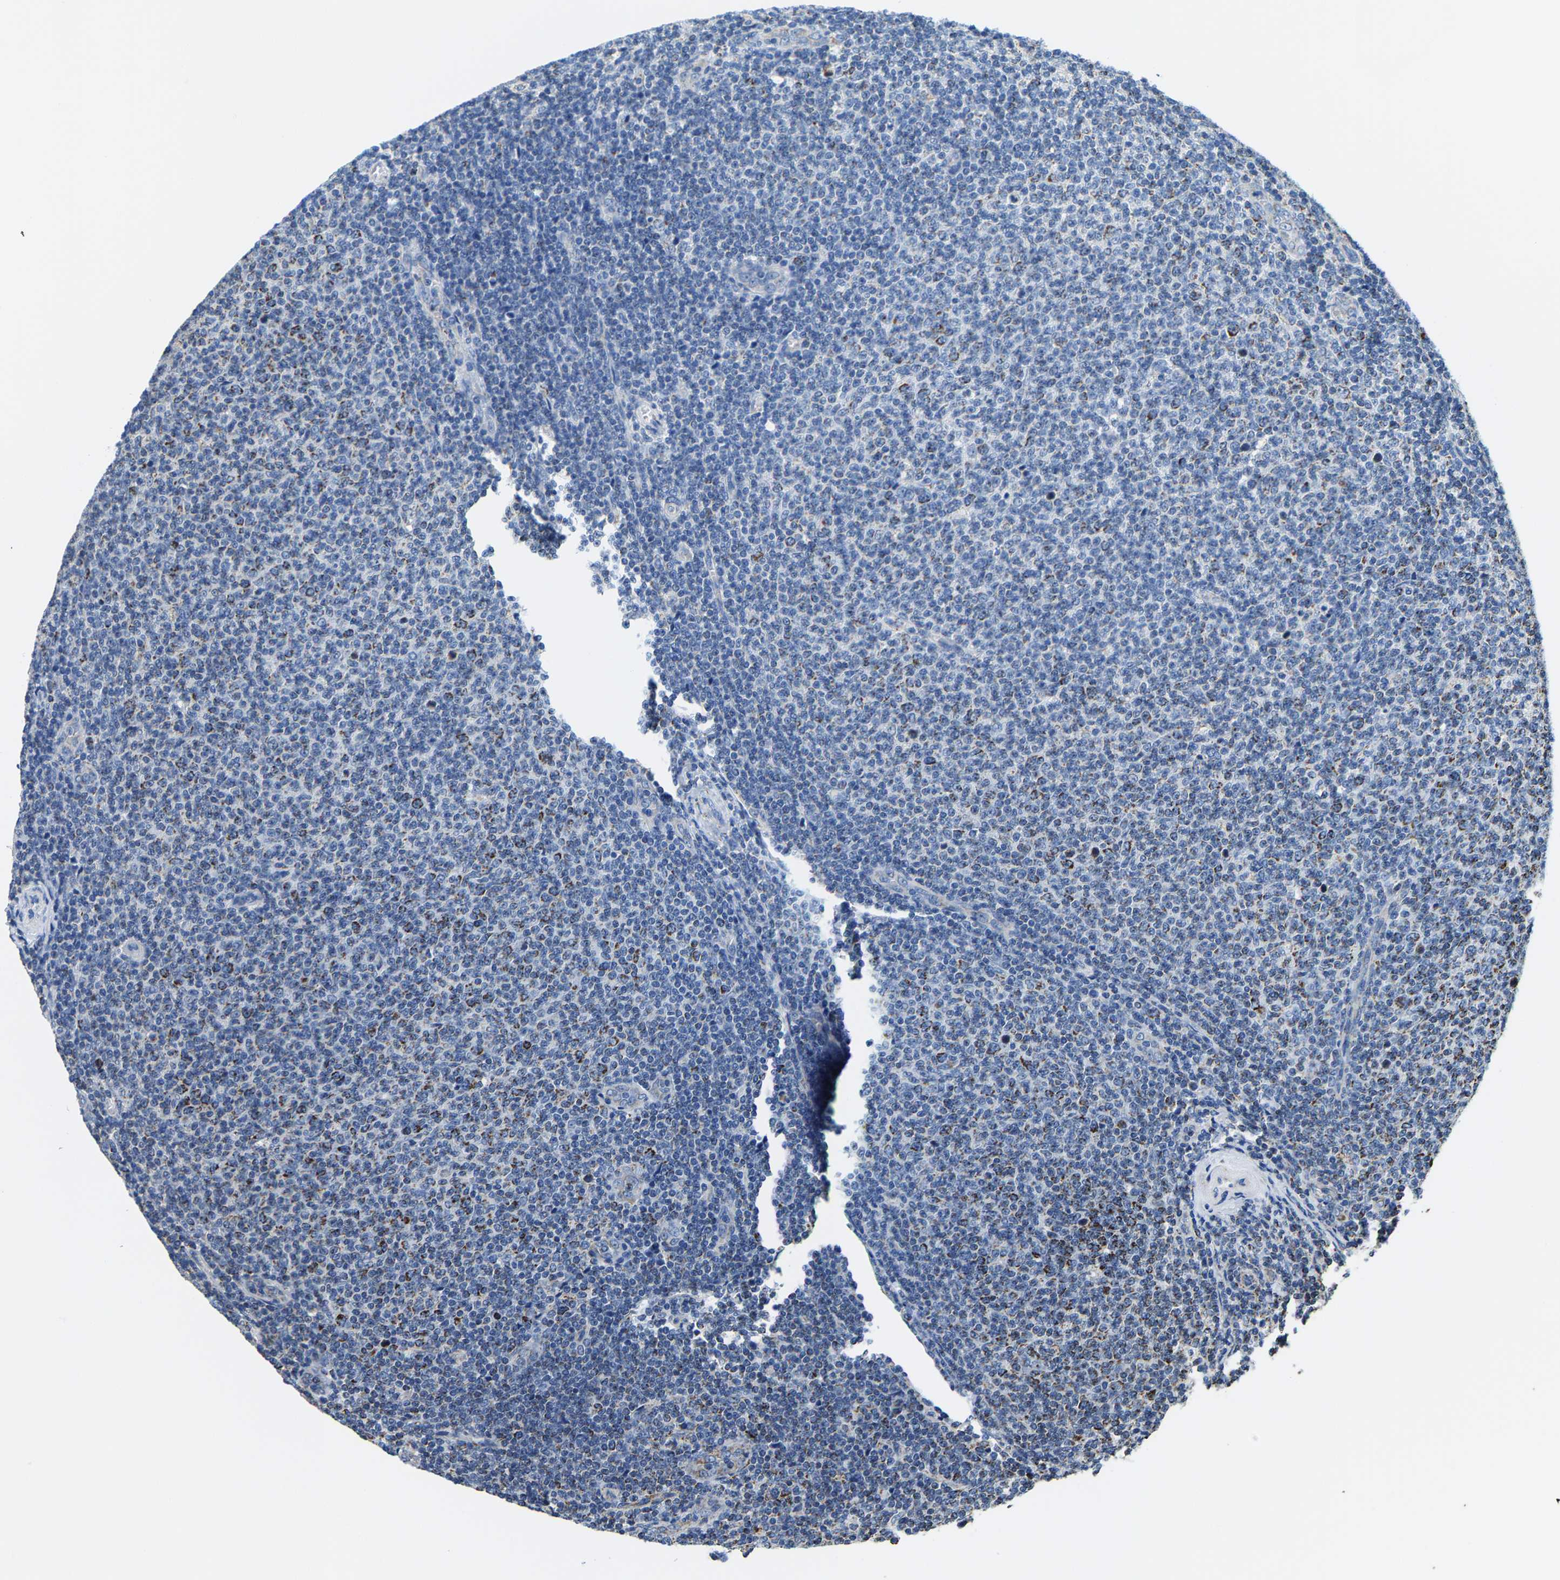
{"staining": {"intensity": "moderate", "quantity": "<25%", "location": "cytoplasmic/membranous"}, "tissue": "lymphoma", "cell_type": "Tumor cells", "image_type": "cancer", "snomed": [{"axis": "morphology", "description": "Malignant lymphoma, non-Hodgkin's type, Low grade"}, {"axis": "topography", "description": "Lymph node"}], "caption": "A photomicrograph of human lymphoma stained for a protein demonstrates moderate cytoplasmic/membranous brown staining in tumor cells.", "gene": "SHMT2", "patient": {"sex": "male", "age": 66}}